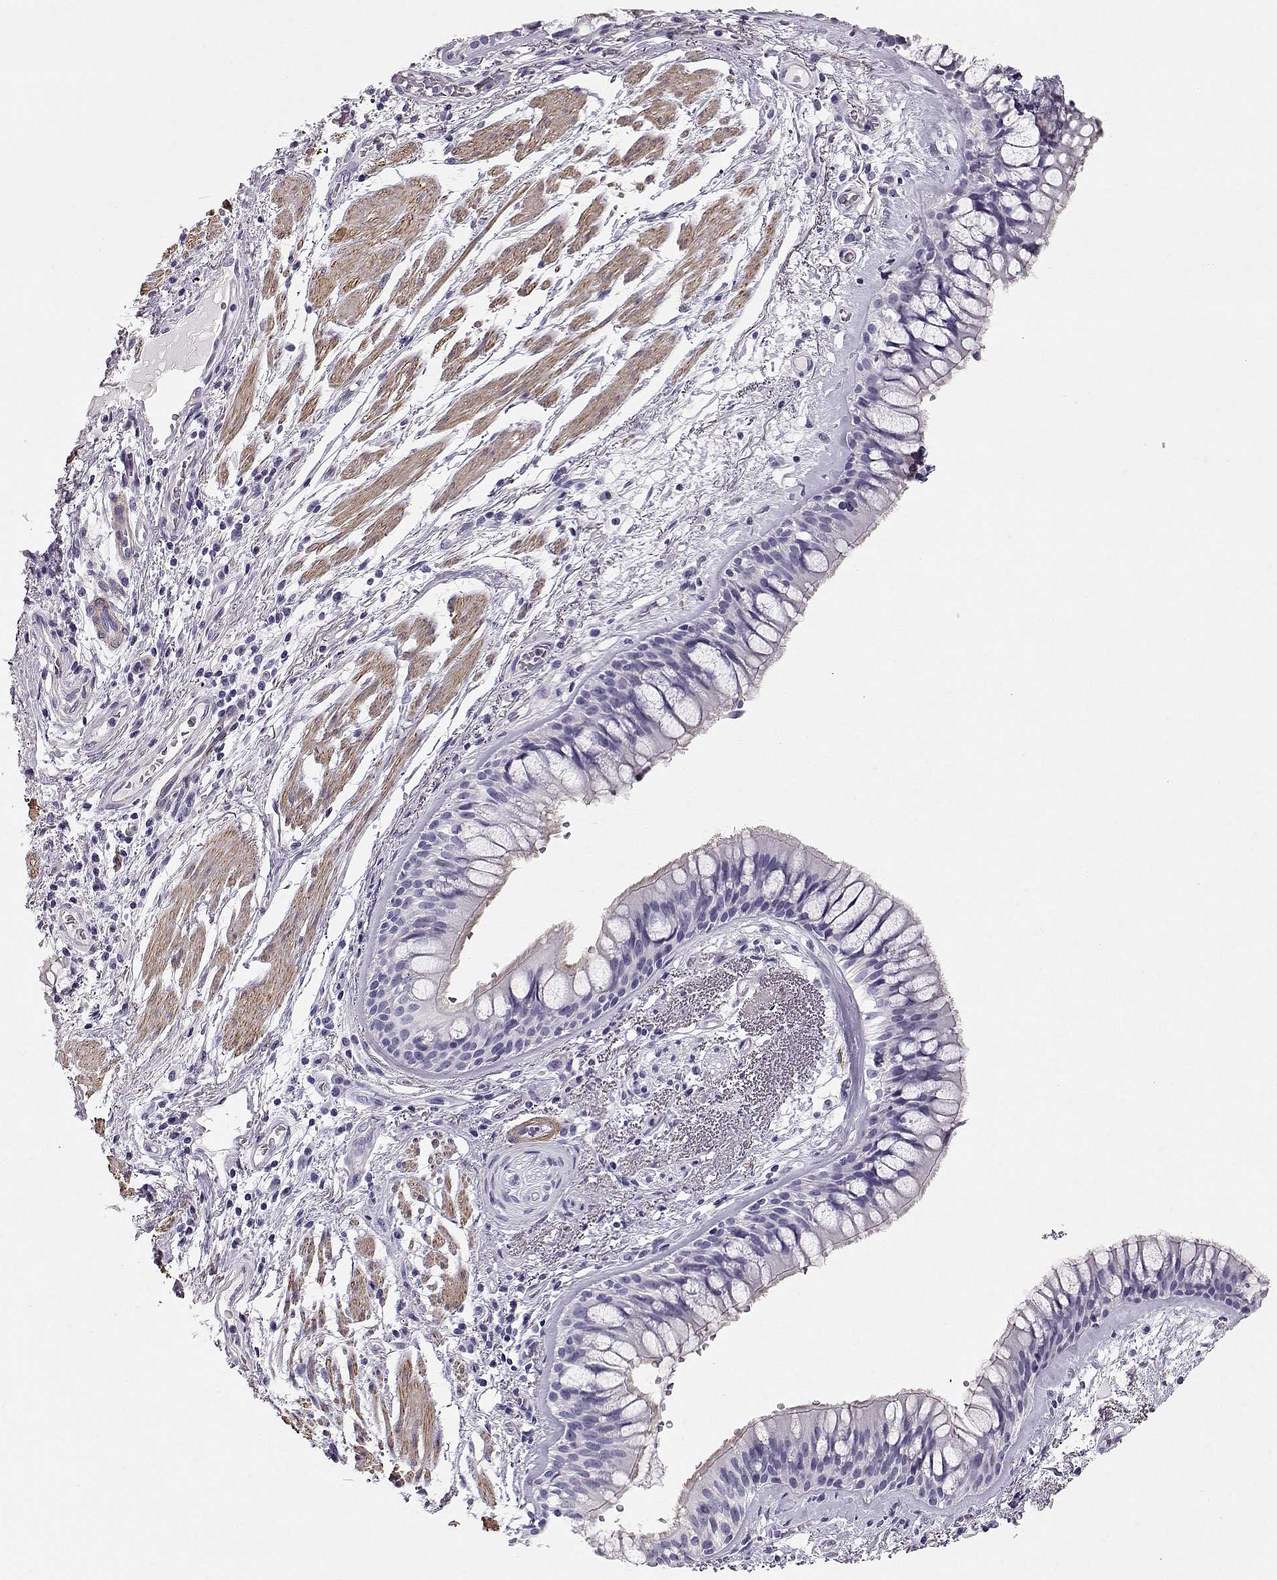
{"staining": {"intensity": "negative", "quantity": "none", "location": "none"}, "tissue": "bronchus", "cell_type": "Respiratory epithelial cells", "image_type": "normal", "snomed": [{"axis": "morphology", "description": "Normal tissue, NOS"}, {"axis": "topography", "description": "Bronchus"}, {"axis": "topography", "description": "Lung"}], "caption": "This is a photomicrograph of immunohistochemistry staining of unremarkable bronchus, which shows no staining in respiratory epithelial cells. (Brightfield microscopy of DAB immunohistochemistry (IHC) at high magnification).", "gene": "SLITRK3", "patient": {"sex": "female", "age": 57}}